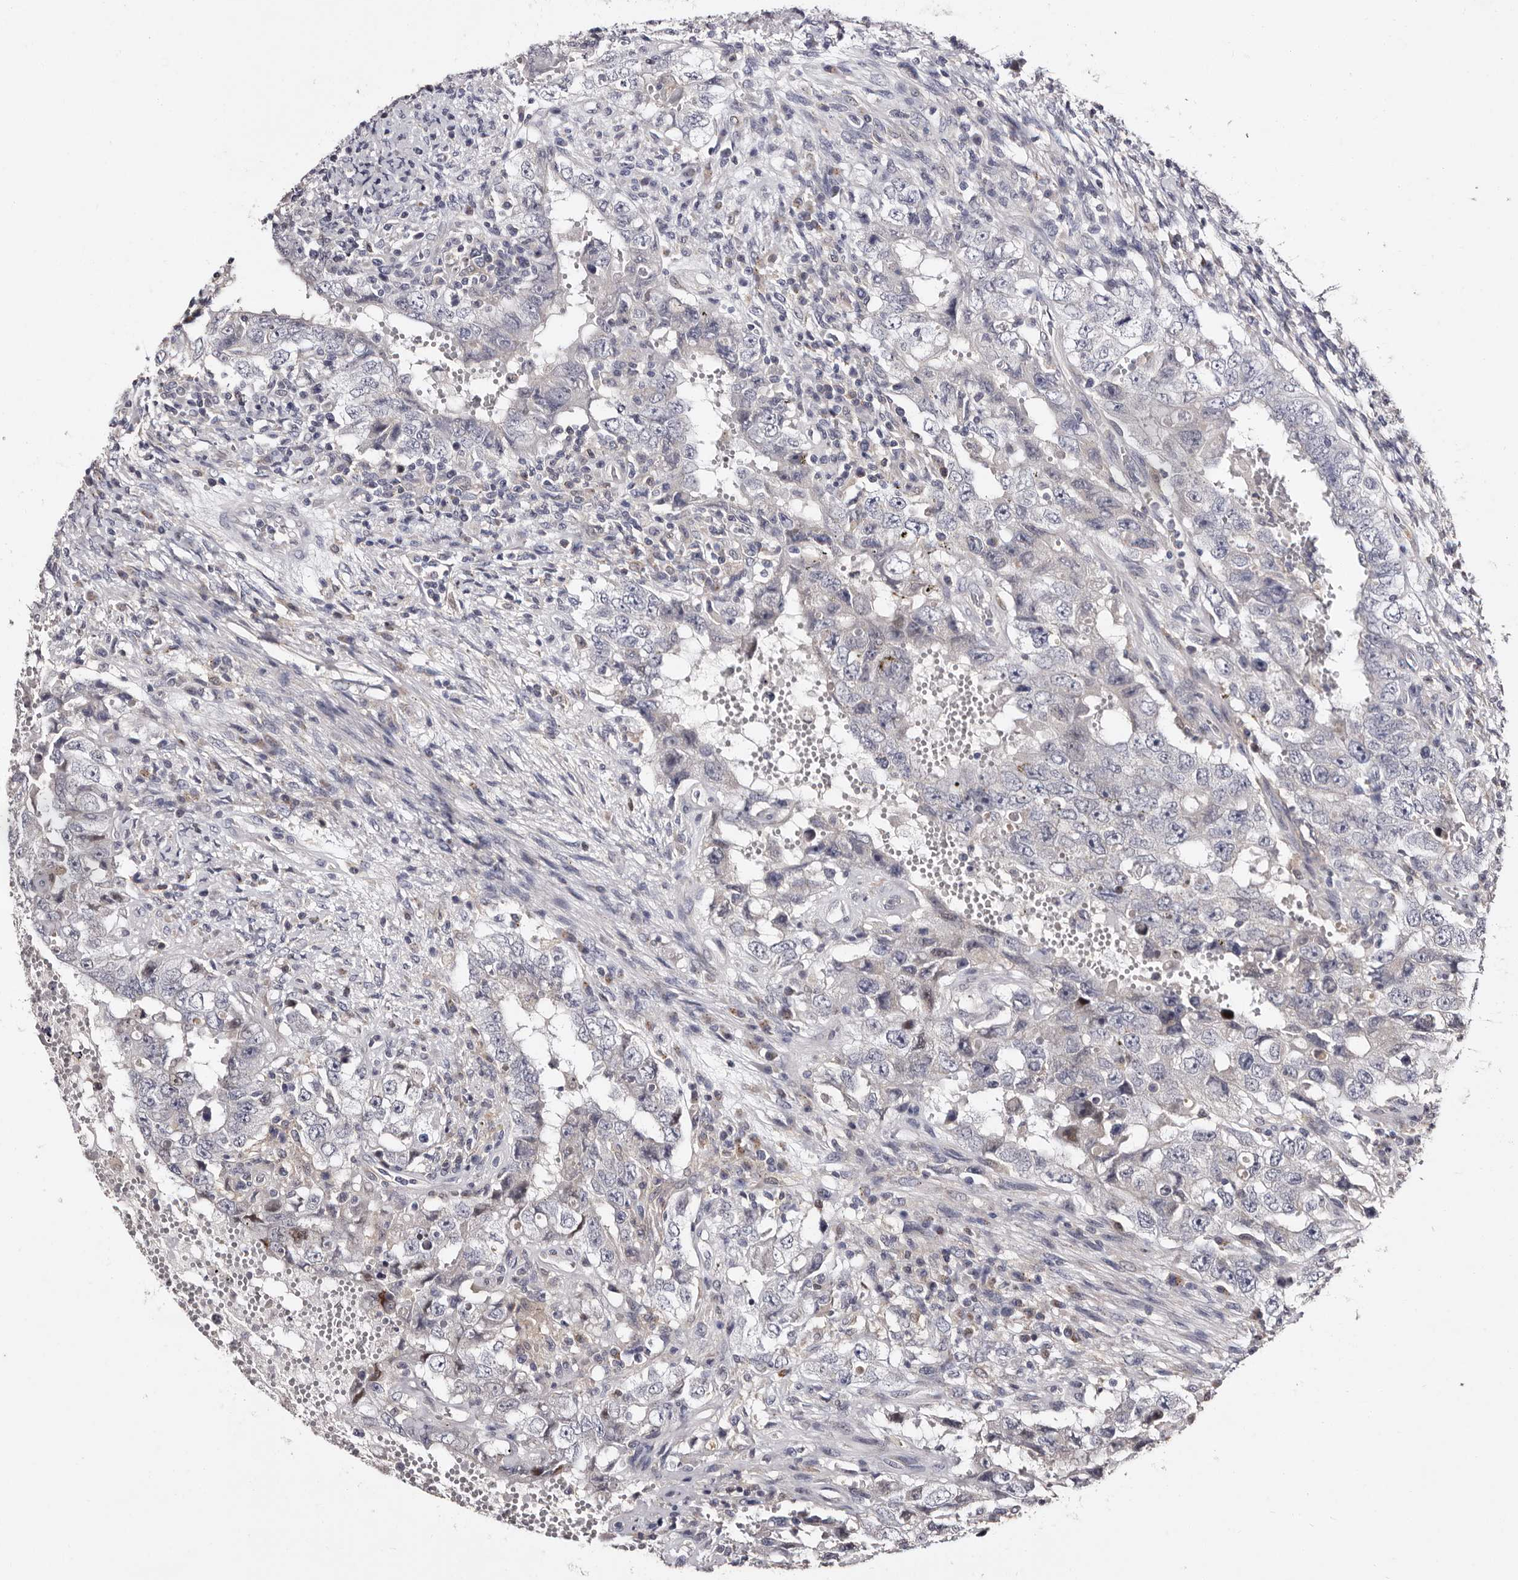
{"staining": {"intensity": "negative", "quantity": "none", "location": "none"}, "tissue": "testis cancer", "cell_type": "Tumor cells", "image_type": "cancer", "snomed": [{"axis": "morphology", "description": "Carcinoma, Embryonal, NOS"}, {"axis": "topography", "description": "Testis"}], "caption": "Tumor cells show no significant staining in embryonal carcinoma (testis).", "gene": "DNPH1", "patient": {"sex": "male", "age": 26}}